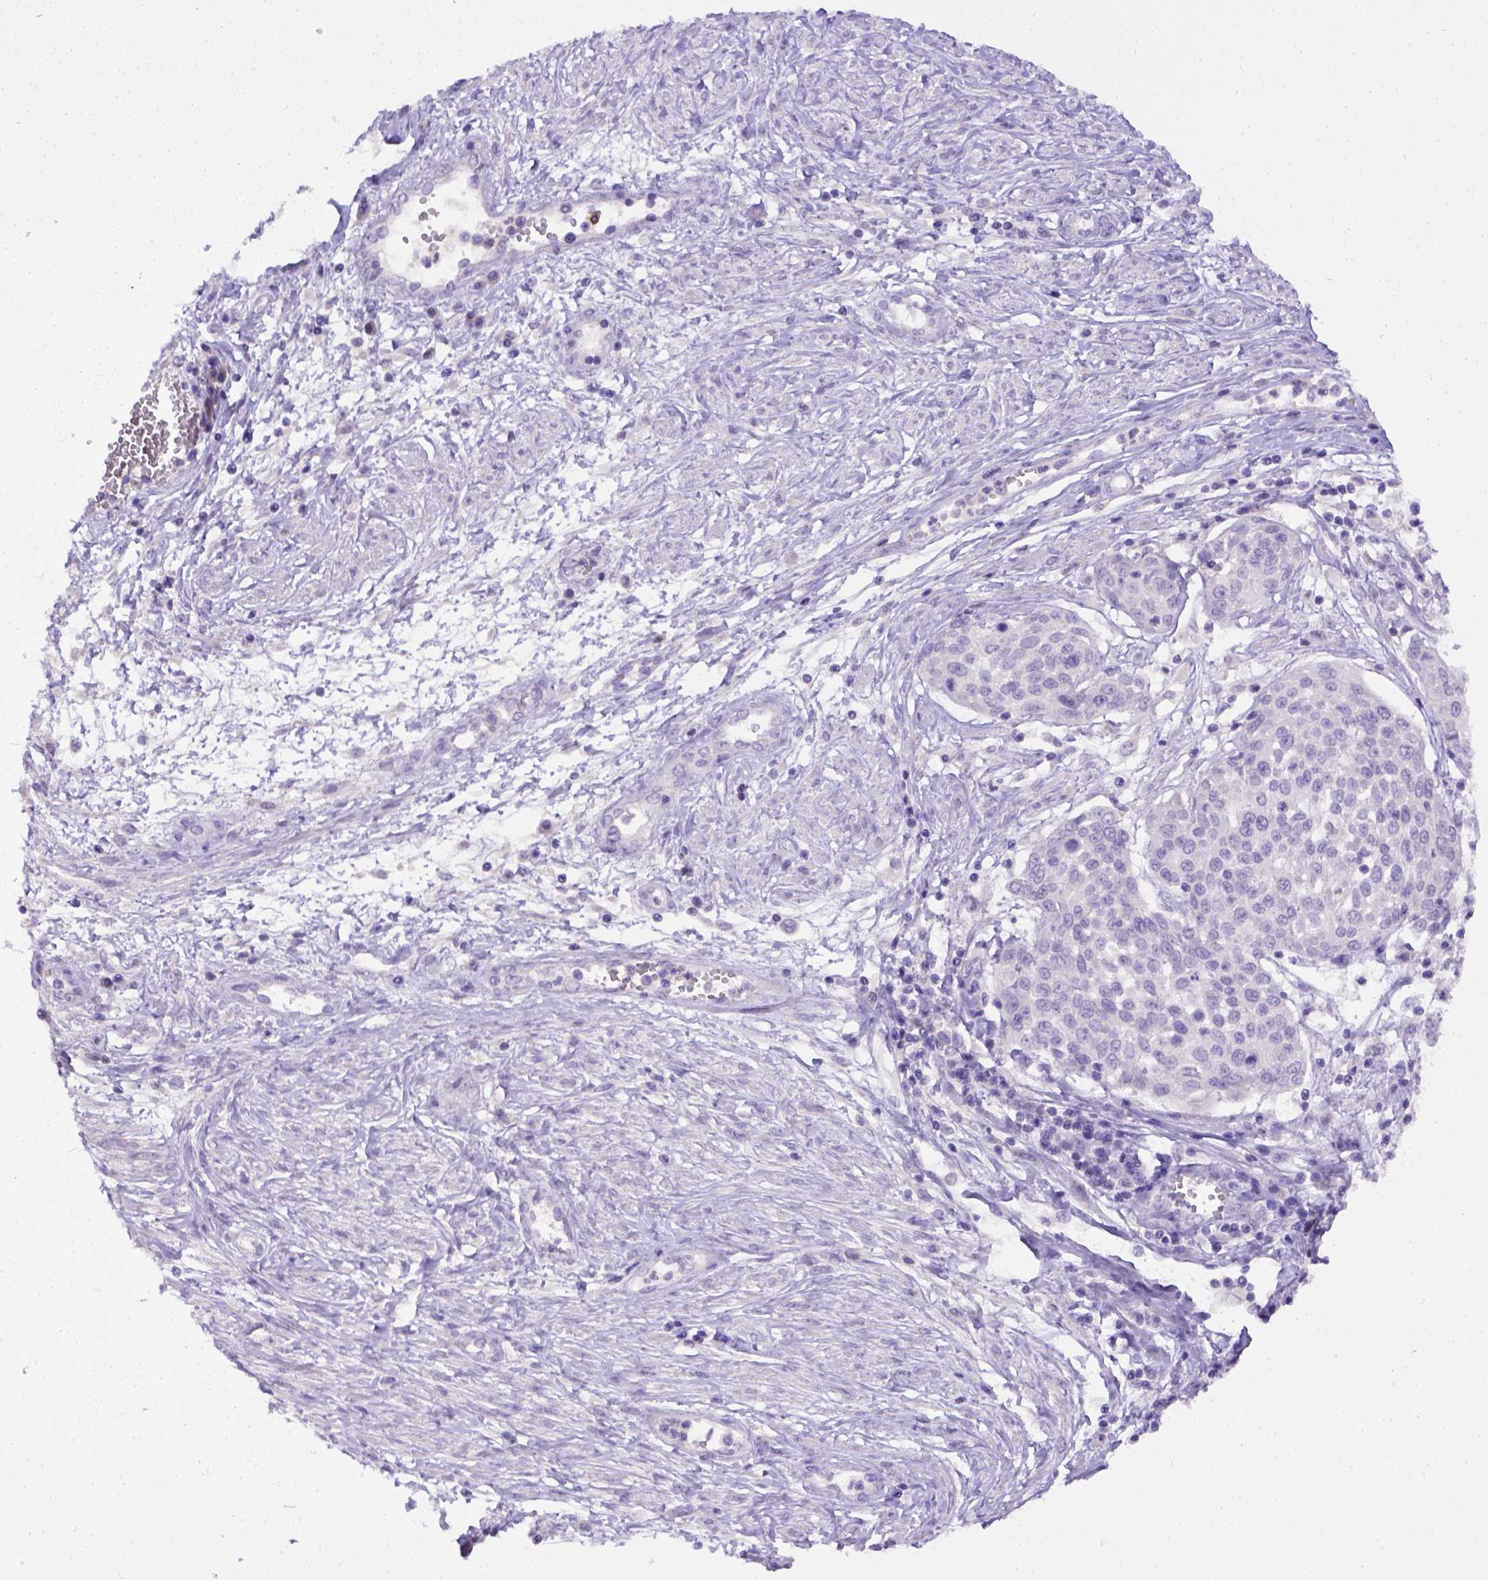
{"staining": {"intensity": "negative", "quantity": "none", "location": "none"}, "tissue": "cervical cancer", "cell_type": "Tumor cells", "image_type": "cancer", "snomed": [{"axis": "morphology", "description": "Squamous cell carcinoma, NOS"}, {"axis": "topography", "description": "Cervix"}], "caption": "DAB immunohistochemical staining of human cervical cancer (squamous cell carcinoma) displays no significant staining in tumor cells. (DAB (3,3'-diaminobenzidine) immunohistochemistry visualized using brightfield microscopy, high magnification).", "gene": "B3GAT1", "patient": {"sex": "female", "age": 34}}